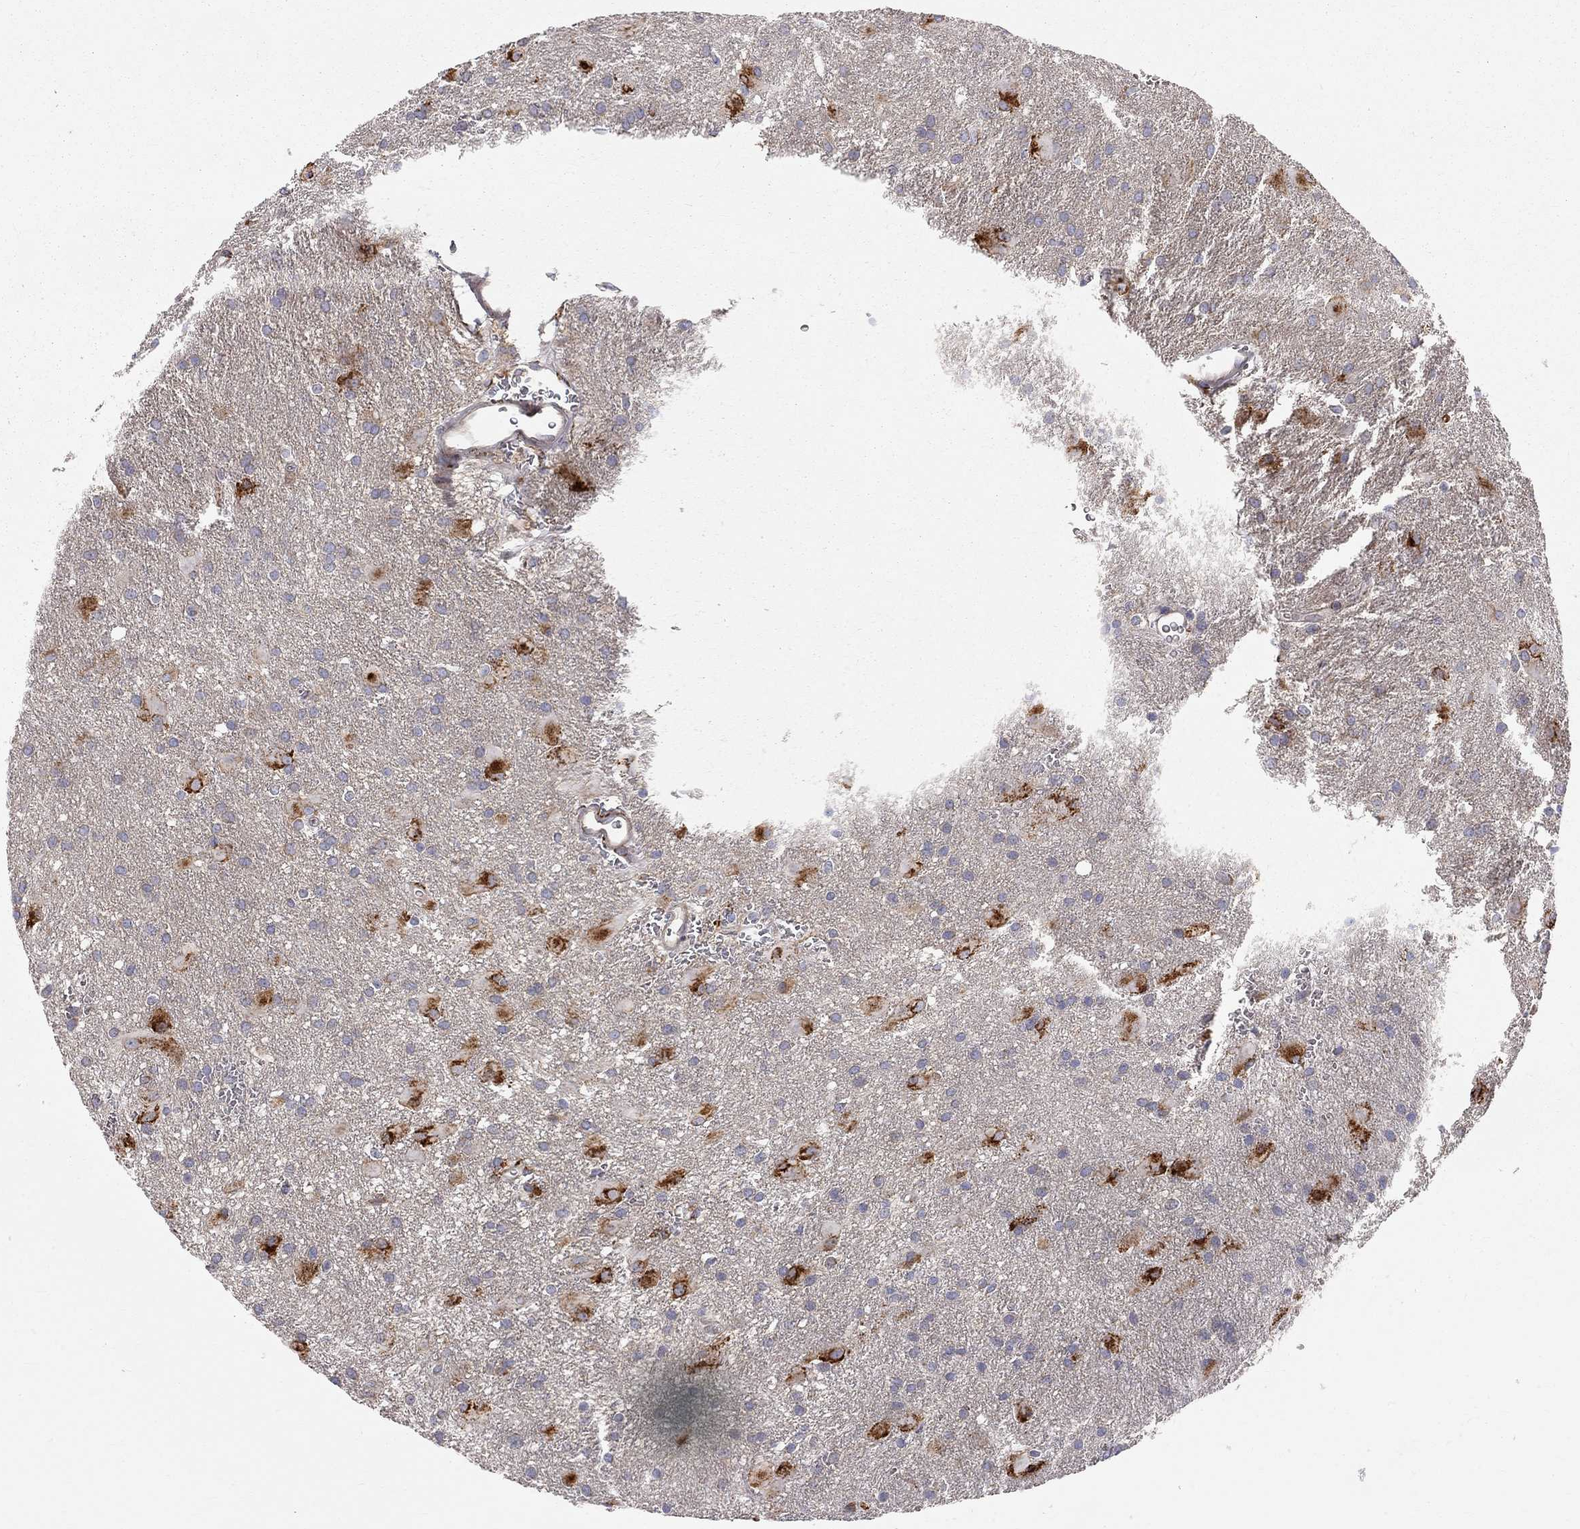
{"staining": {"intensity": "strong", "quantity": "<25%", "location": "cytoplasmic/membranous"}, "tissue": "glioma", "cell_type": "Tumor cells", "image_type": "cancer", "snomed": [{"axis": "morphology", "description": "Glioma, malignant, Low grade"}, {"axis": "topography", "description": "Brain"}], "caption": "DAB (3,3'-diaminobenzidine) immunohistochemical staining of human low-grade glioma (malignant) exhibits strong cytoplasmic/membranous protein positivity in about <25% of tumor cells.", "gene": "CASTOR1", "patient": {"sex": "male", "age": 58}}